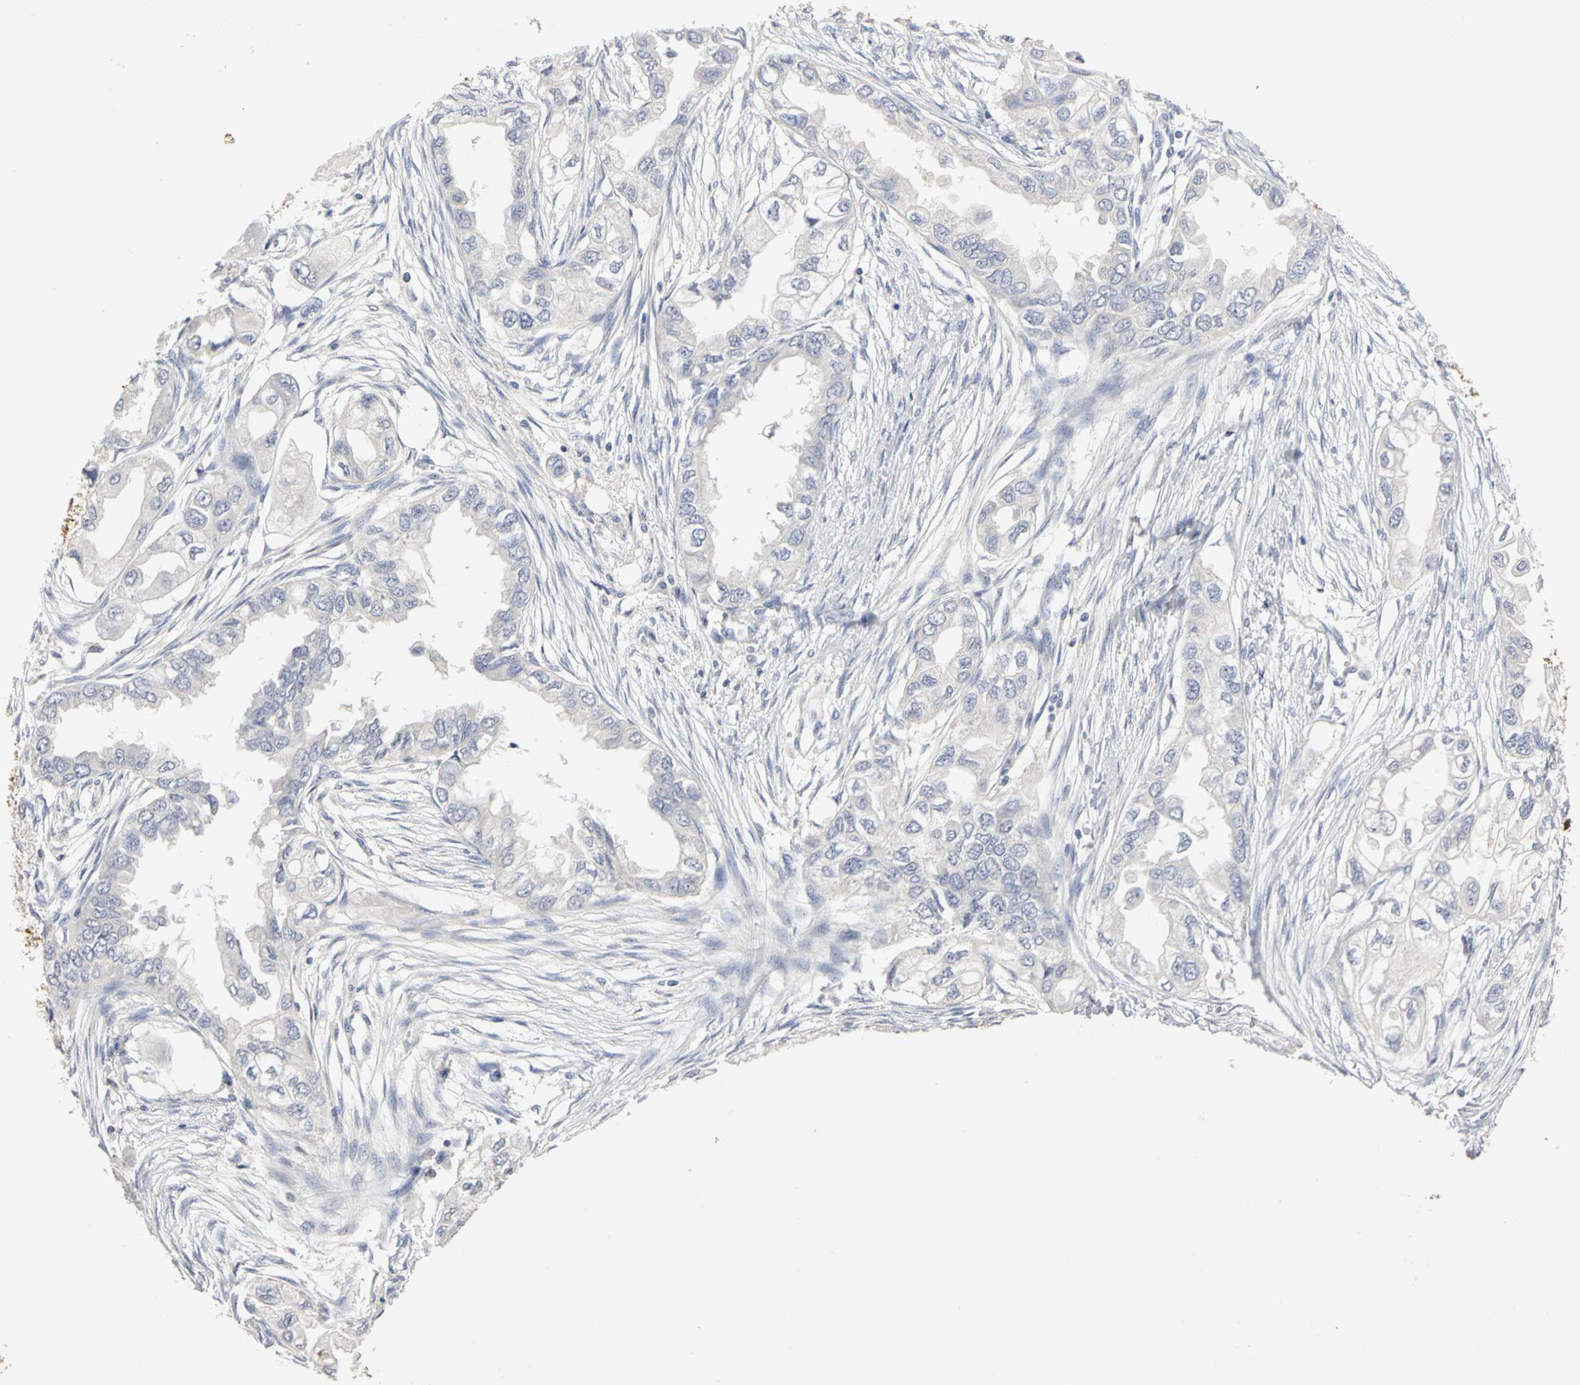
{"staining": {"intensity": "negative", "quantity": "none", "location": "none"}, "tissue": "endometrial cancer", "cell_type": "Tumor cells", "image_type": "cancer", "snomed": [{"axis": "morphology", "description": "Adenocarcinoma, NOS"}, {"axis": "topography", "description": "Endometrium"}], "caption": "Tumor cells show no significant expression in adenocarcinoma (endometrial). (Brightfield microscopy of DAB immunohistochemistry at high magnification).", "gene": "PGR", "patient": {"sex": "female", "age": 67}}